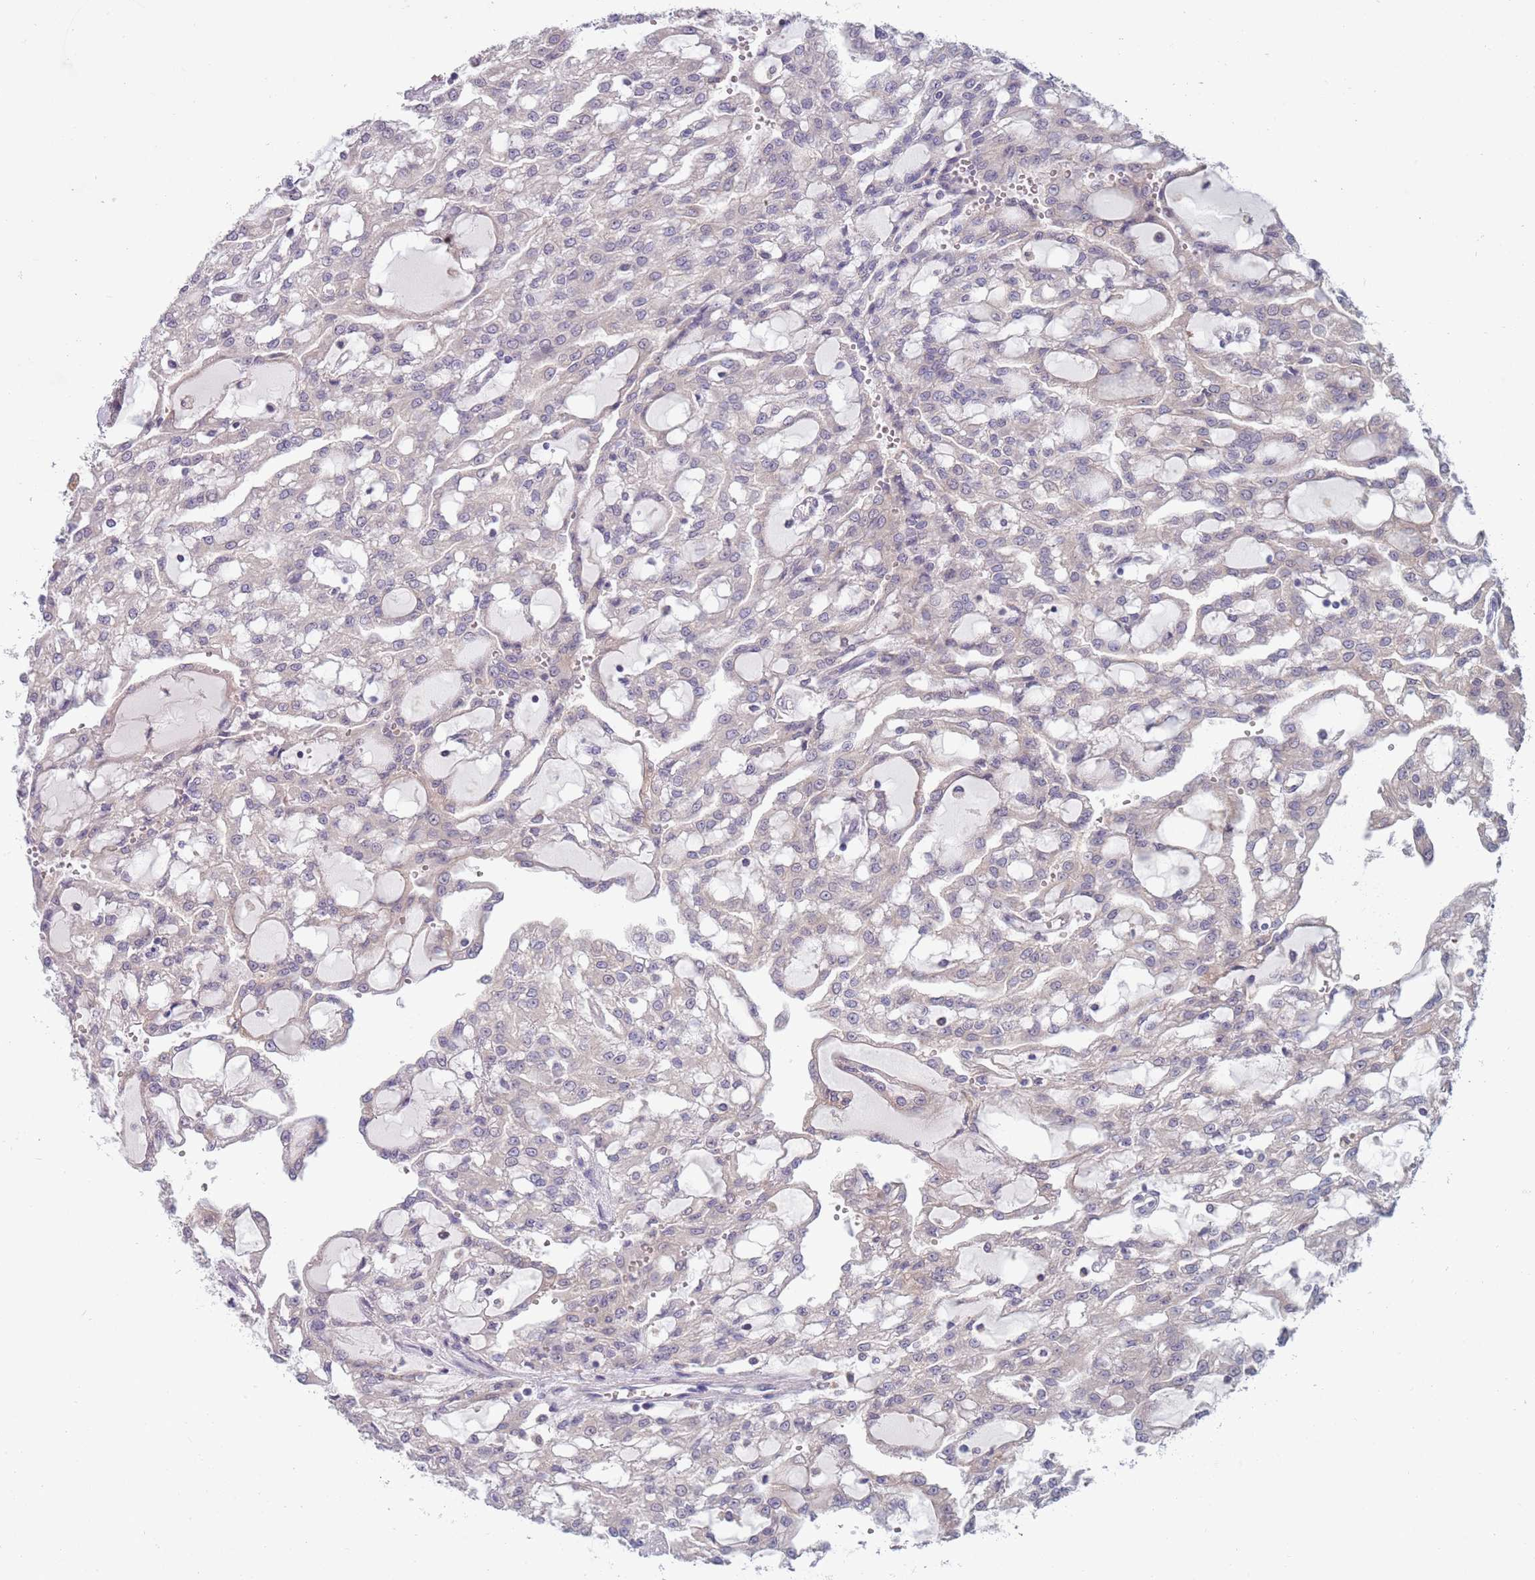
{"staining": {"intensity": "negative", "quantity": "none", "location": "none"}, "tissue": "renal cancer", "cell_type": "Tumor cells", "image_type": "cancer", "snomed": [{"axis": "morphology", "description": "Adenocarcinoma, NOS"}, {"axis": "topography", "description": "Kidney"}], "caption": "Tumor cells show no significant protein staining in renal cancer.", "gene": "CLNS1A", "patient": {"sex": "male", "age": 63}}